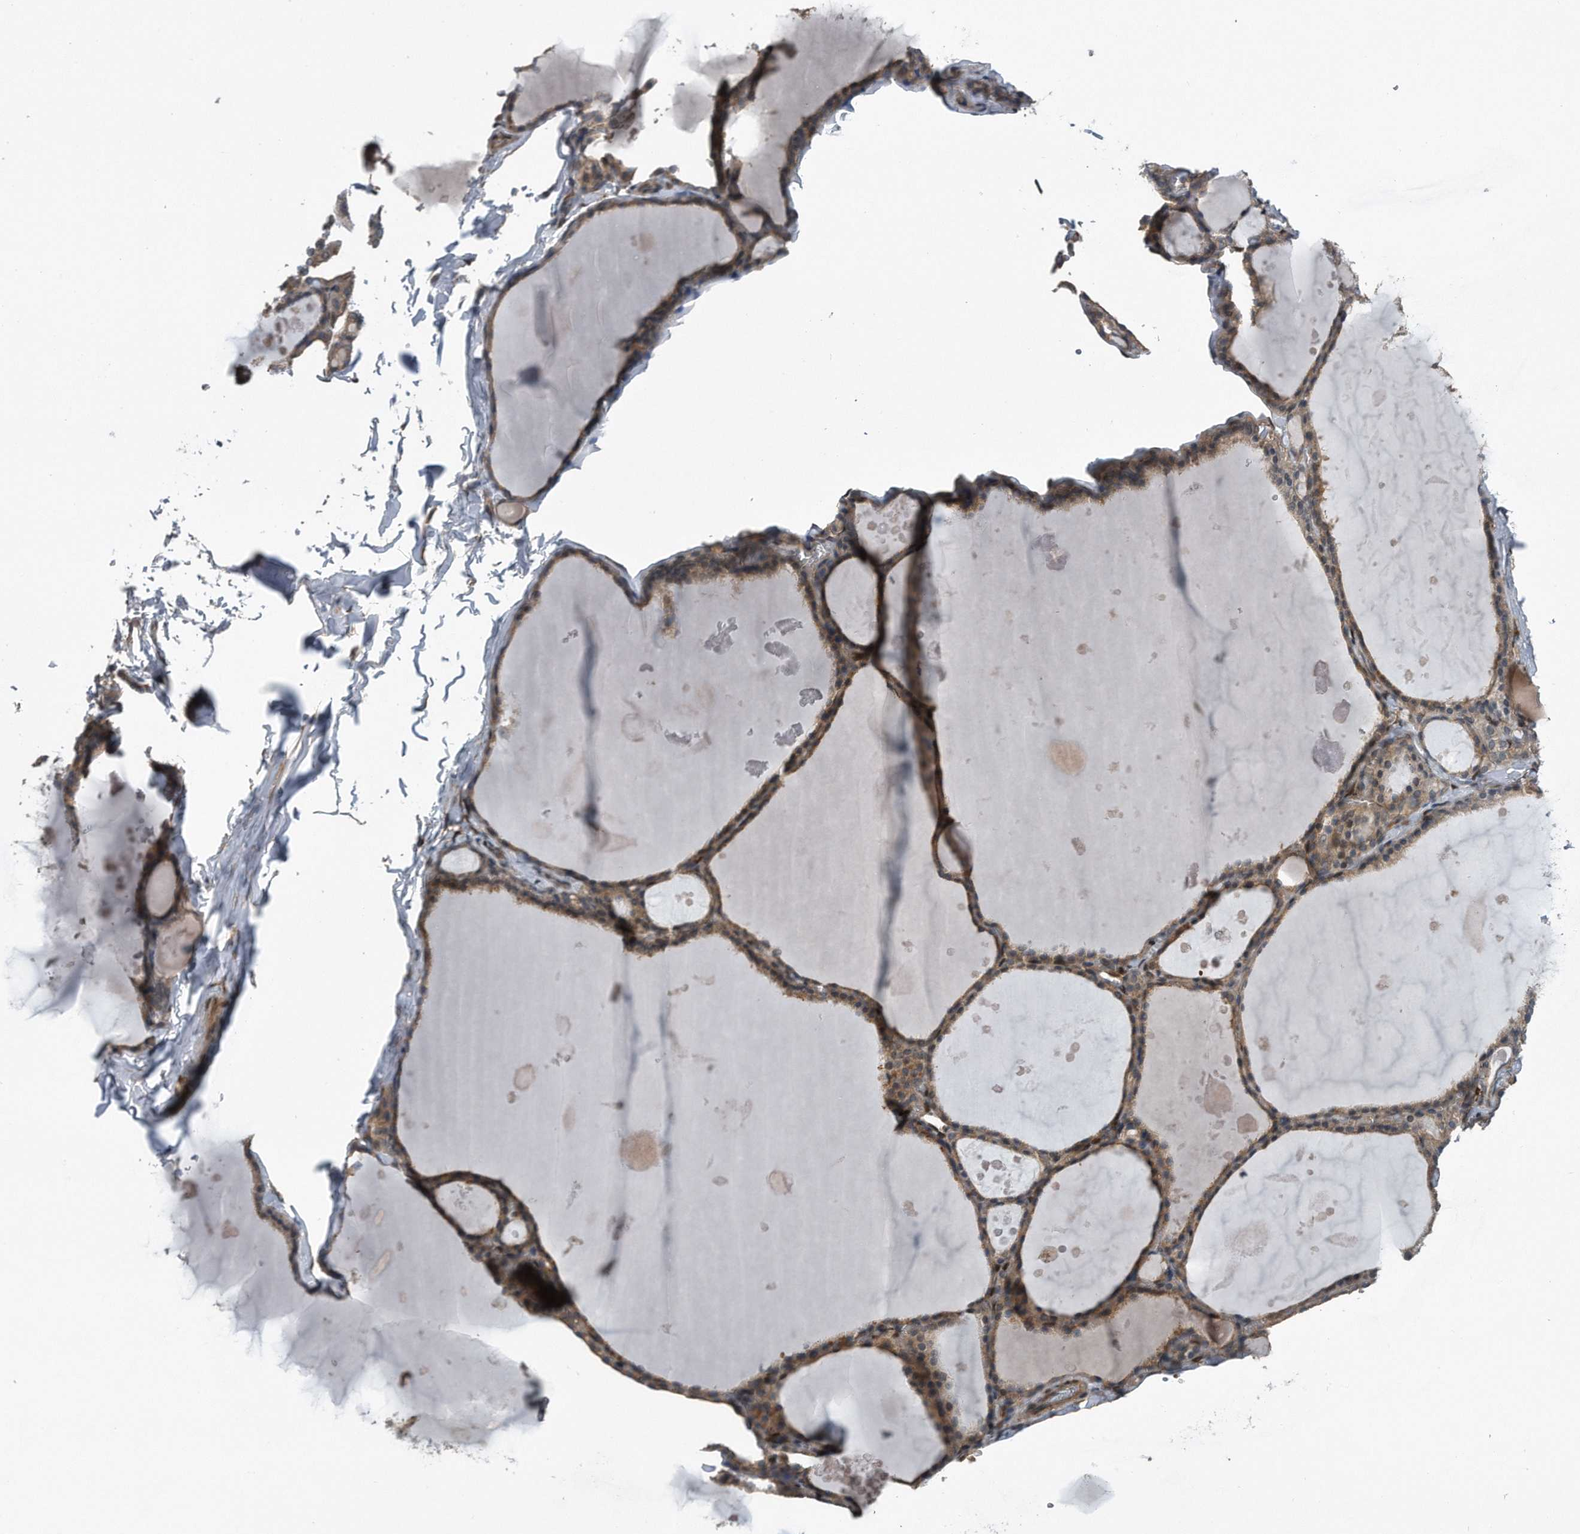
{"staining": {"intensity": "moderate", "quantity": "25%-75%", "location": "cytoplasmic/membranous"}, "tissue": "thyroid gland", "cell_type": "Glandular cells", "image_type": "normal", "snomed": [{"axis": "morphology", "description": "Normal tissue, NOS"}, {"axis": "topography", "description": "Thyroid gland"}], "caption": "Moderate cytoplasmic/membranous expression is seen in approximately 25%-75% of glandular cells in unremarkable thyroid gland. The staining was performed using DAB (3,3'-diaminobenzidine) to visualize the protein expression in brown, while the nuclei were stained in blue with hematoxylin (Magnification: 20x).", "gene": "ZNF79", "patient": {"sex": "male", "age": 56}}